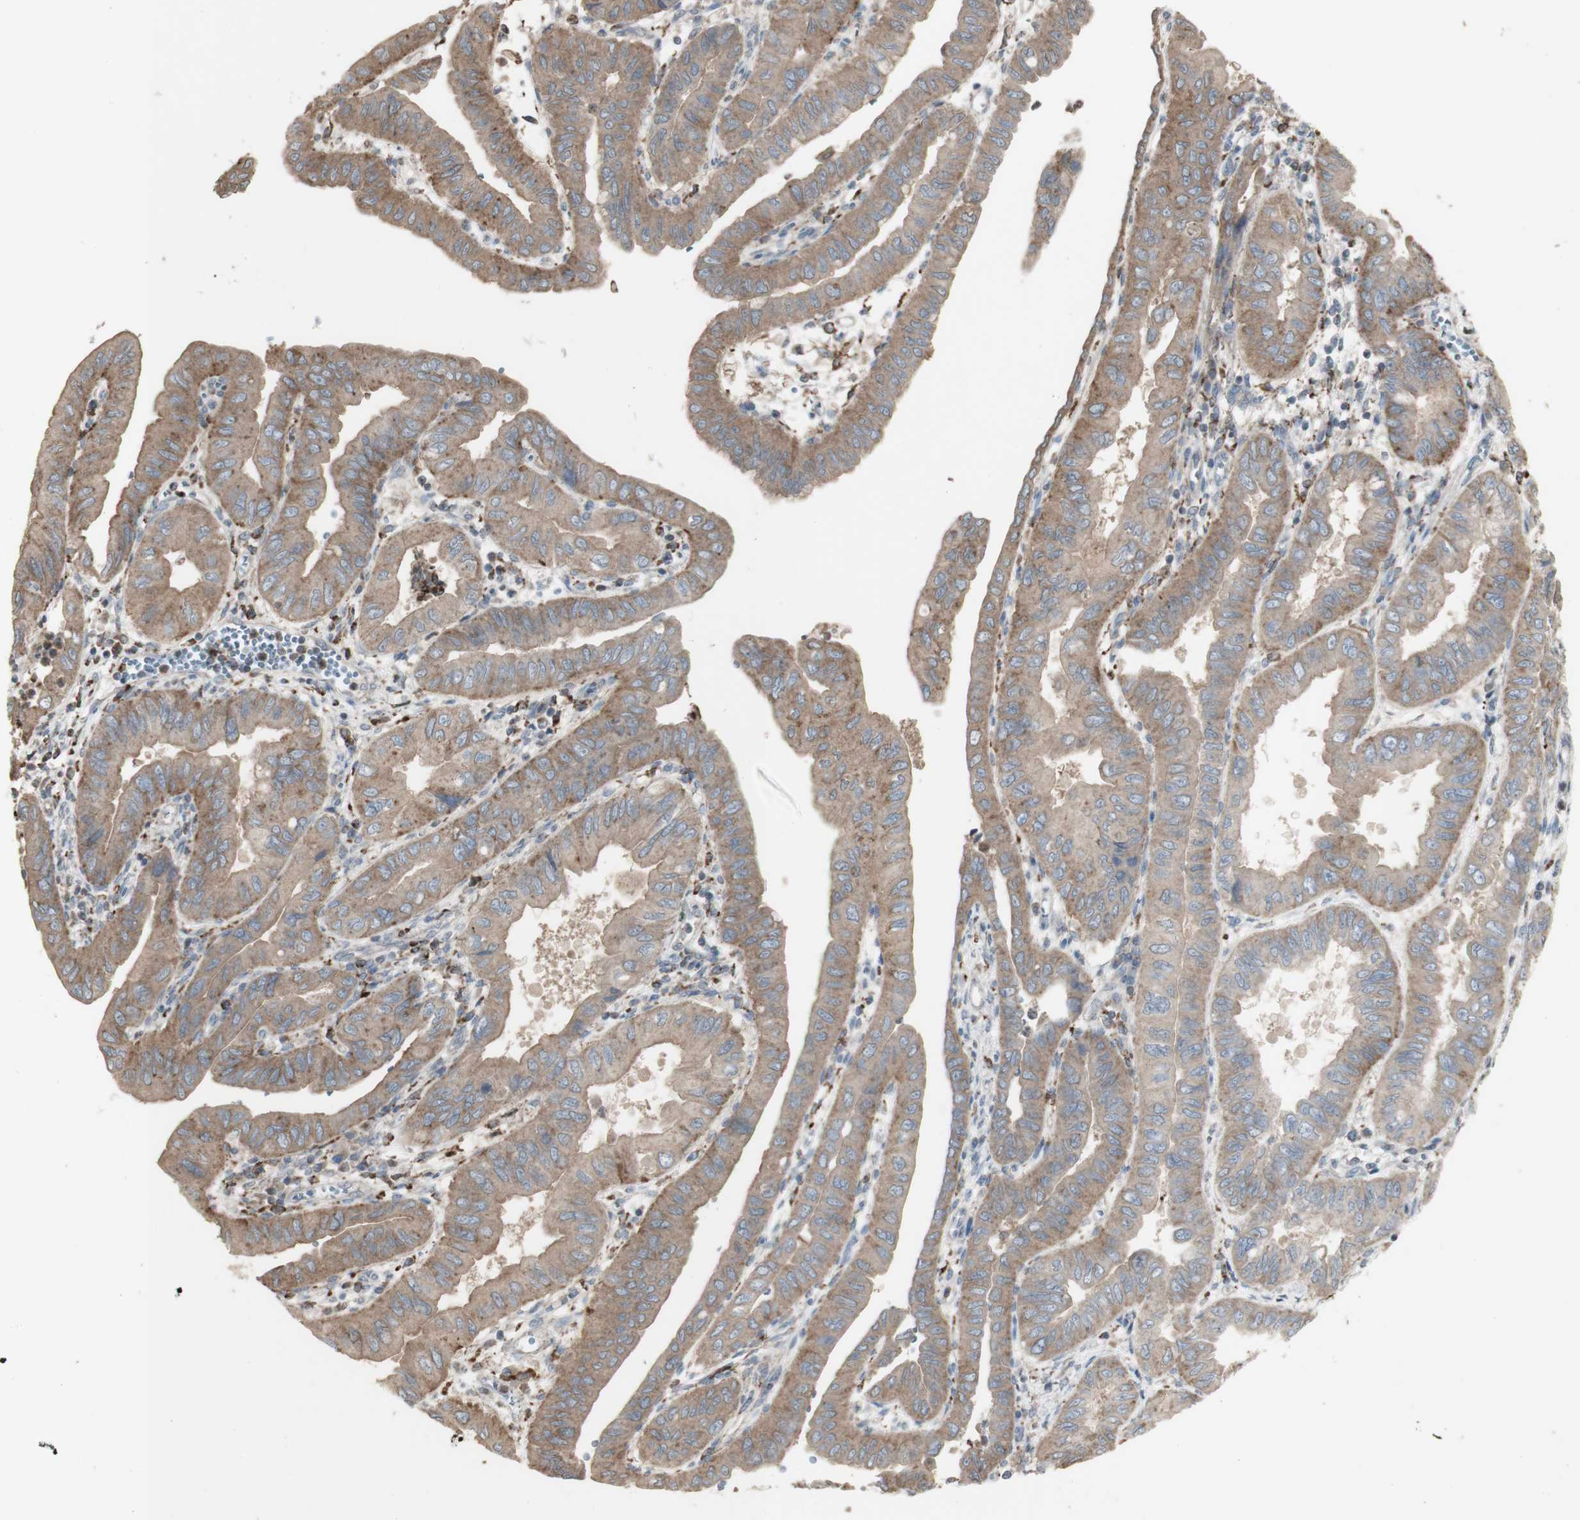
{"staining": {"intensity": "moderate", "quantity": ">75%", "location": "cytoplasmic/membranous"}, "tissue": "pancreatic cancer", "cell_type": "Tumor cells", "image_type": "cancer", "snomed": [{"axis": "morphology", "description": "Normal tissue, NOS"}, {"axis": "topography", "description": "Lymph node"}], "caption": "The photomicrograph displays a brown stain indicating the presence of a protein in the cytoplasmic/membranous of tumor cells in pancreatic cancer. (IHC, brightfield microscopy, high magnification).", "gene": "ATP6V1E1", "patient": {"sex": "male", "age": 50}}